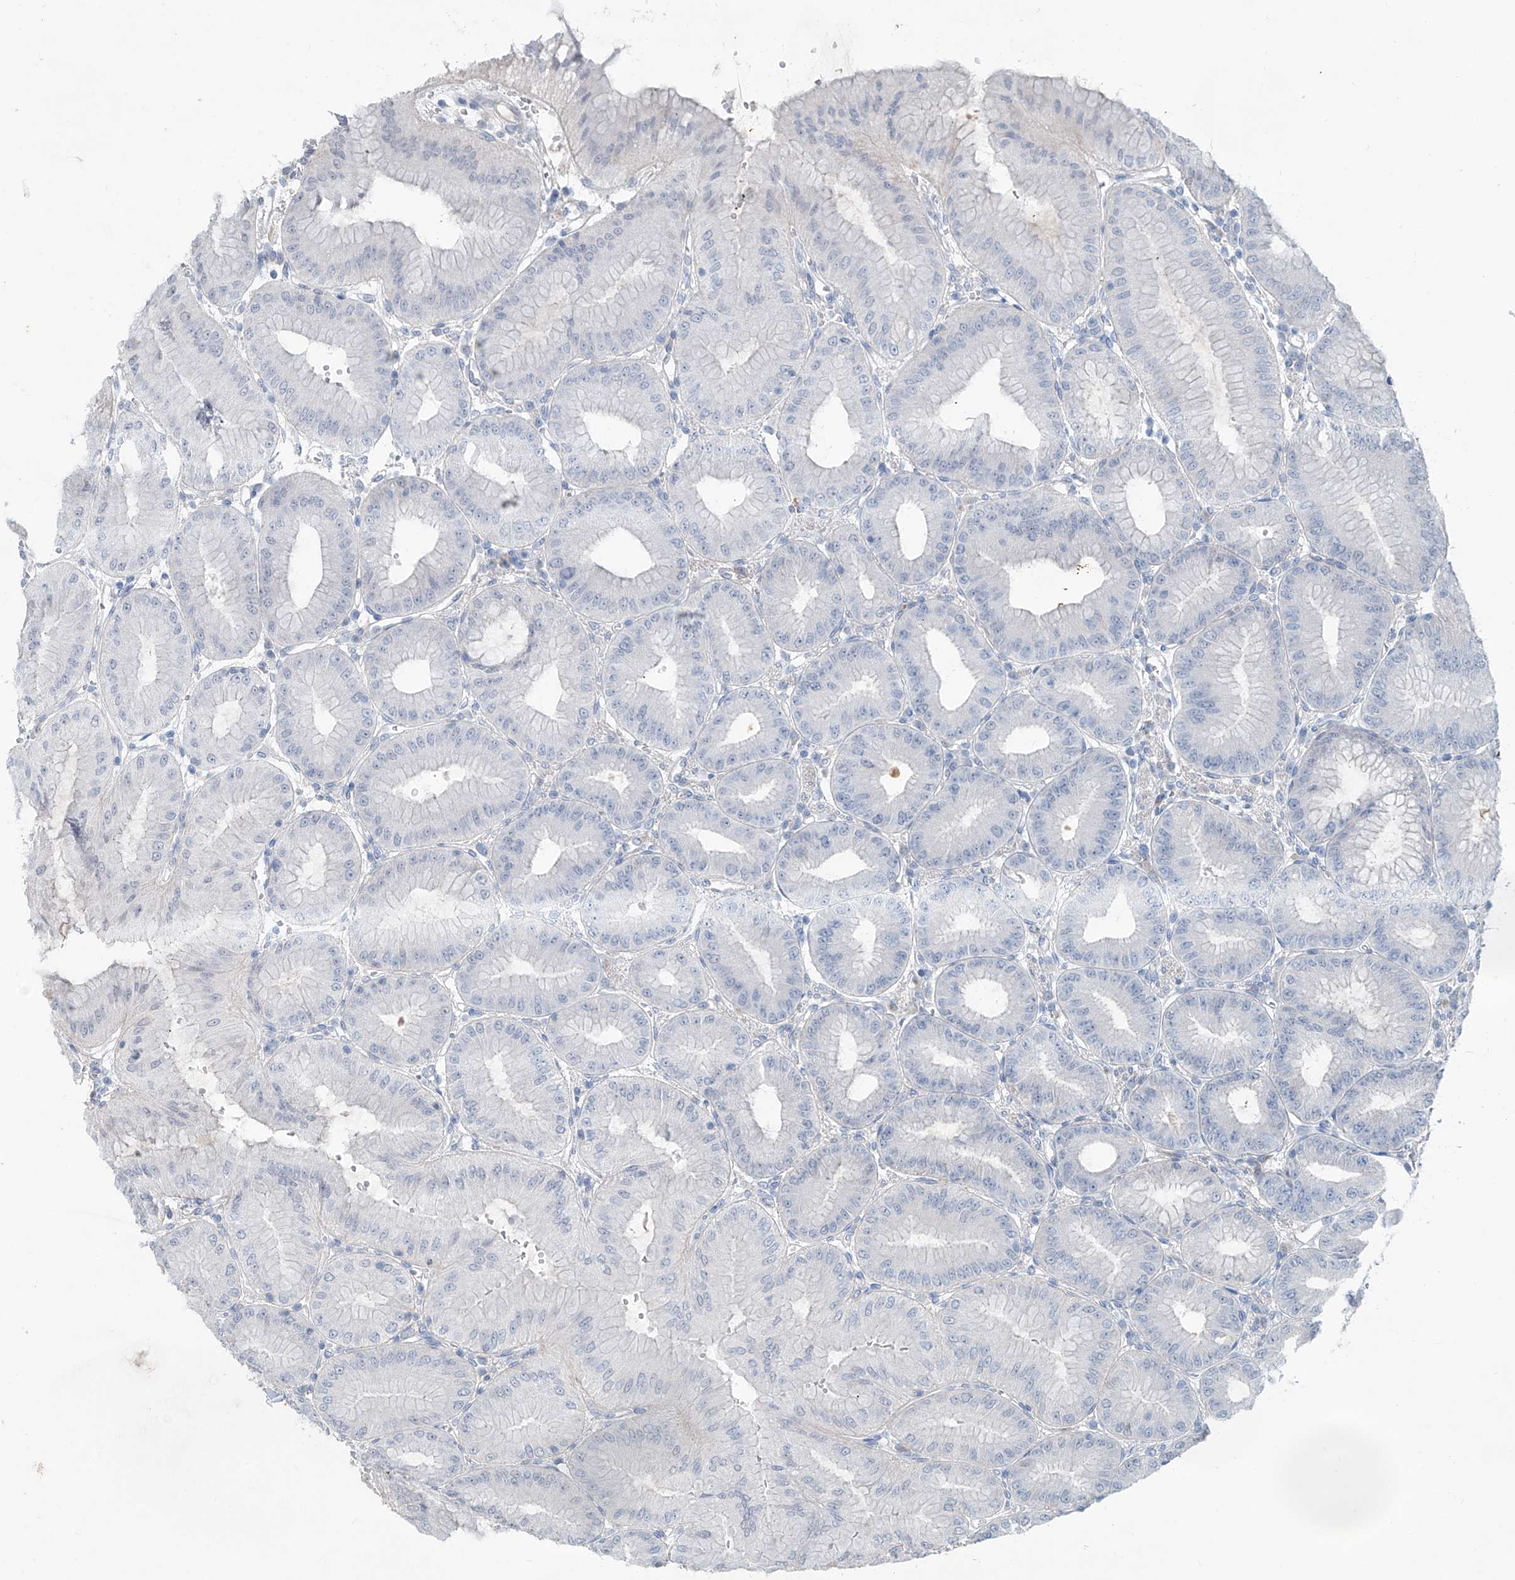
{"staining": {"intensity": "negative", "quantity": "none", "location": "none"}, "tissue": "stomach", "cell_type": "Glandular cells", "image_type": "normal", "snomed": [{"axis": "morphology", "description": "Normal tissue, NOS"}, {"axis": "topography", "description": "Stomach, lower"}], "caption": "A high-resolution micrograph shows immunohistochemistry staining of unremarkable stomach, which displays no significant positivity in glandular cells. (IHC, brightfield microscopy, high magnification).", "gene": "ANKRD34A", "patient": {"sex": "male", "age": 71}}